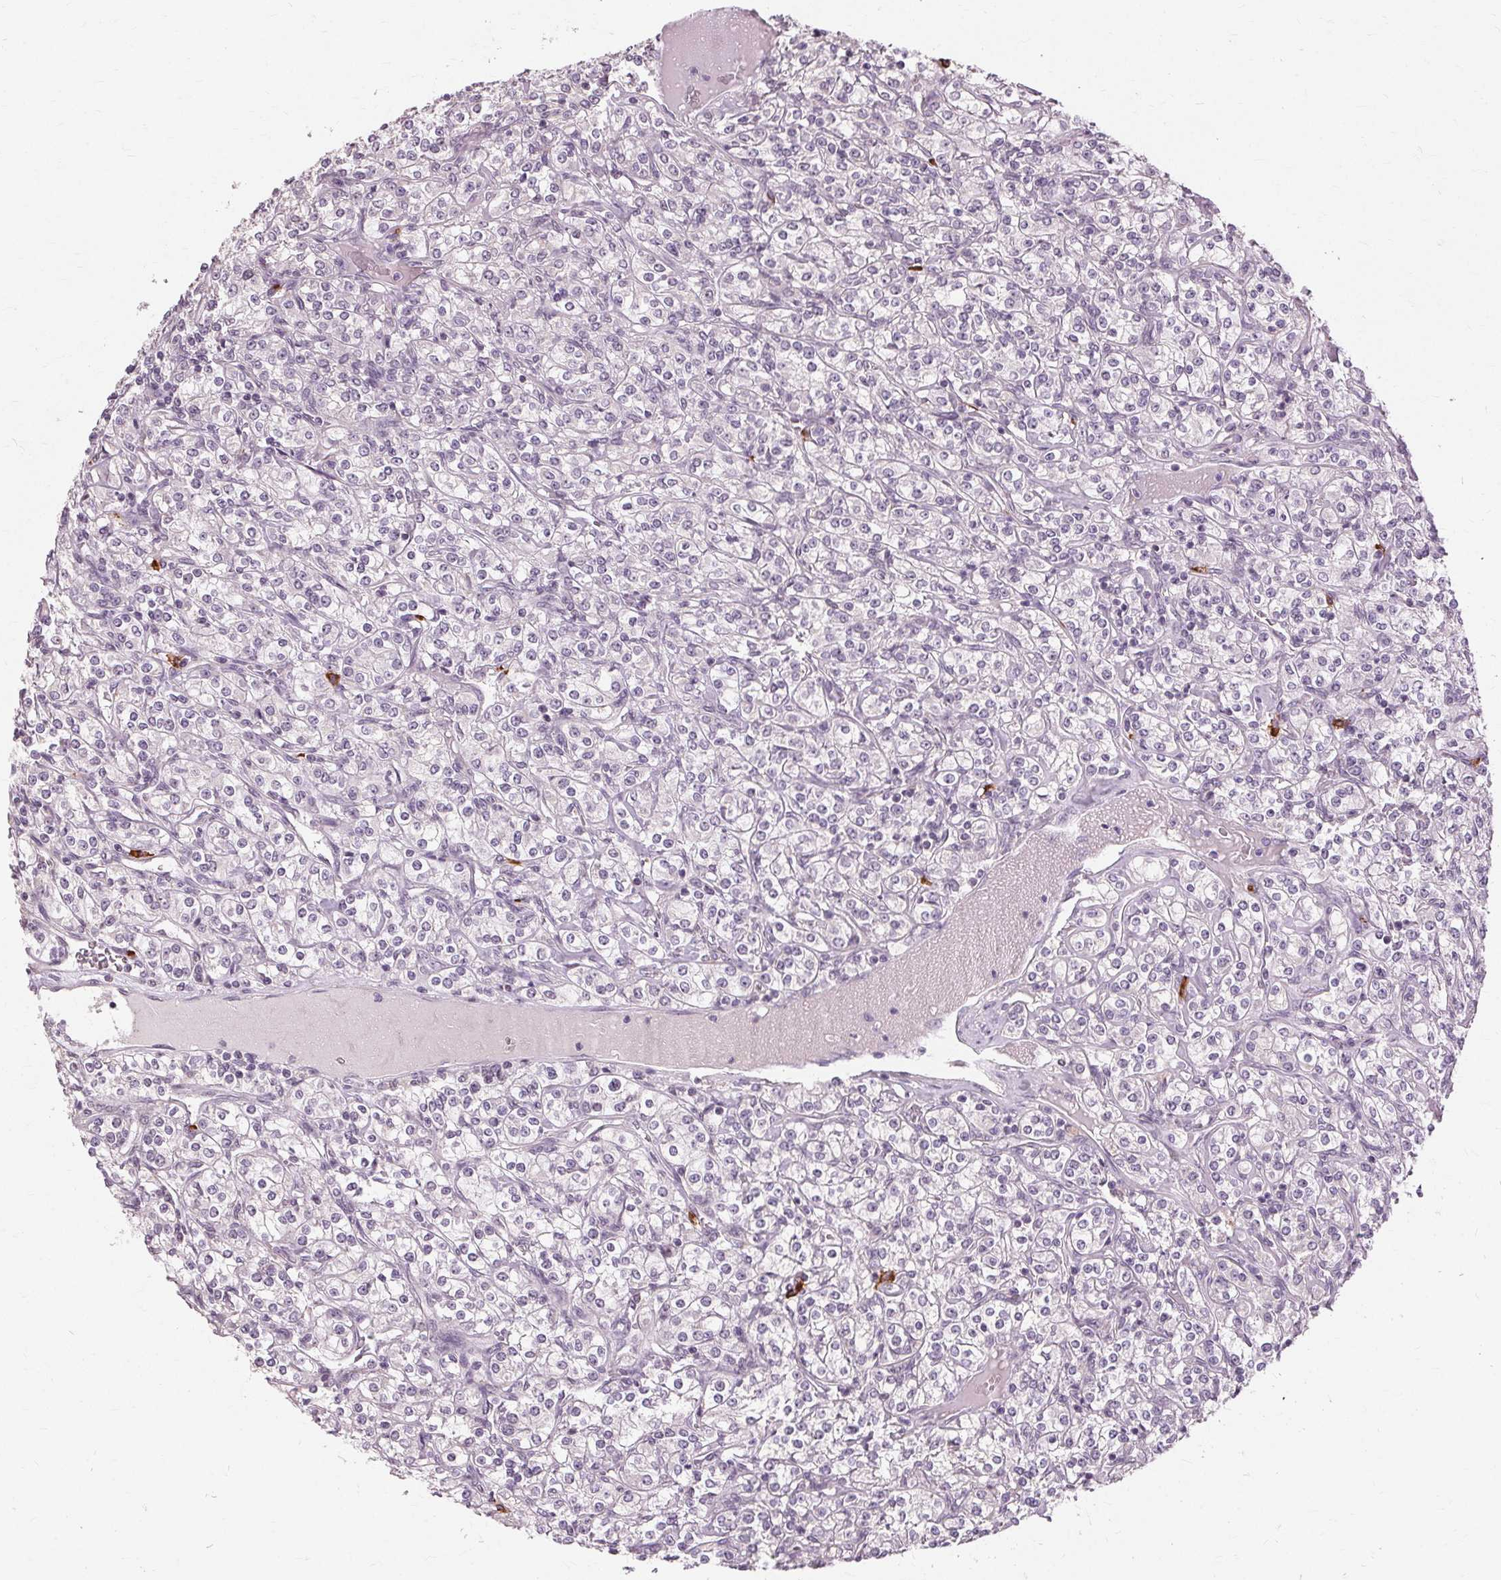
{"staining": {"intensity": "negative", "quantity": "none", "location": "none"}, "tissue": "renal cancer", "cell_type": "Tumor cells", "image_type": "cancer", "snomed": [{"axis": "morphology", "description": "Adenocarcinoma, NOS"}, {"axis": "topography", "description": "Kidney"}], "caption": "DAB (3,3'-diaminobenzidine) immunohistochemical staining of human renal cancer exhibits no significant positivity in tumor cells.", "gene": "SIGLEC6", "patient": {"sex": "male", "age": 77}}